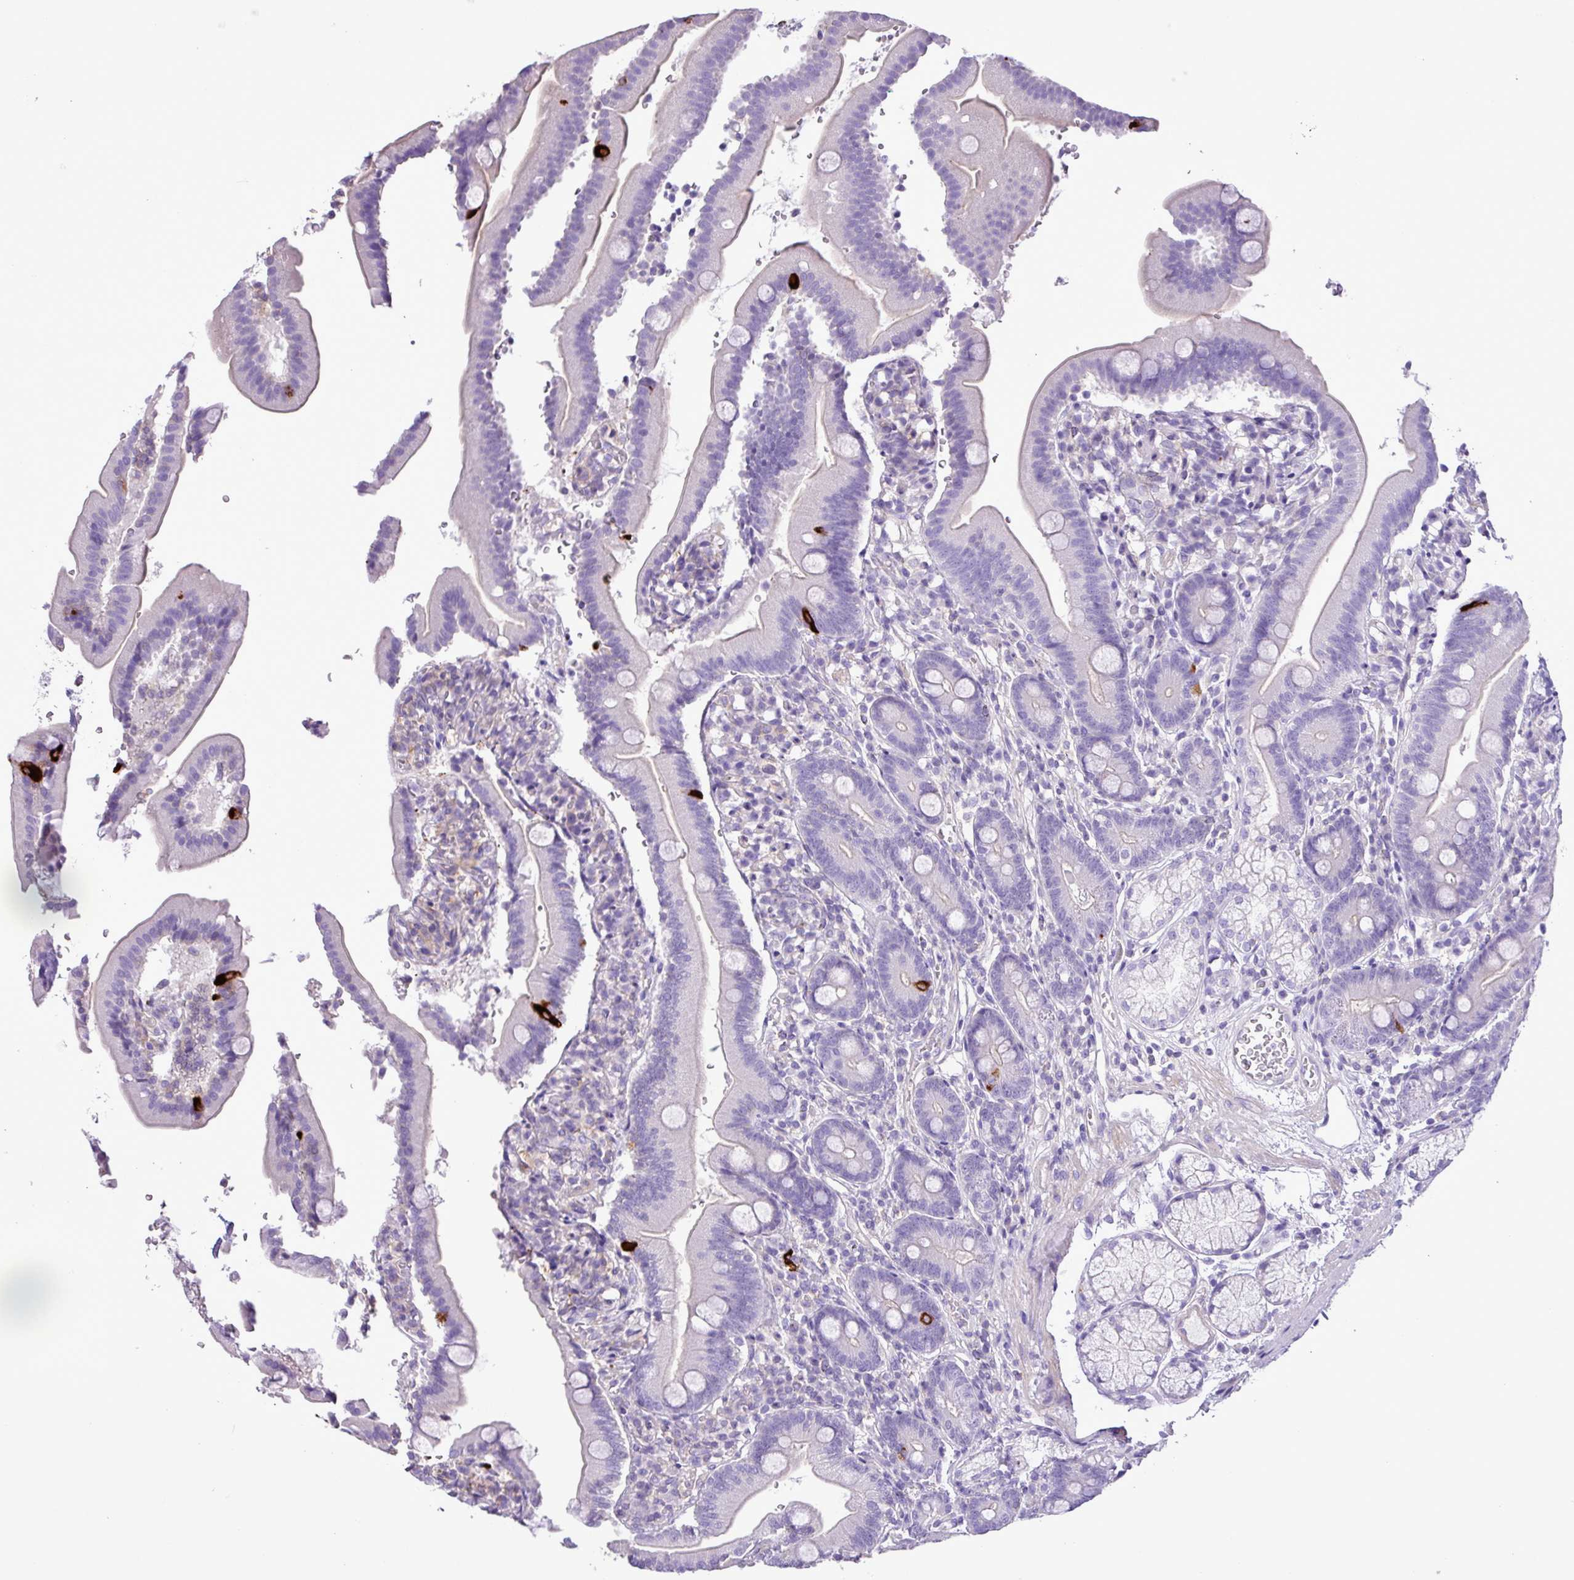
{"staining": {"intensity": "strong", "quantity": "<25%", "location": "cytoplasmic/membranous"}, "tissue": "duodenum", "cell_type": "Glandular cells", "image_type": "normal", "snomed": [{"axis": "morphology", "description": "Normal tissue, NOS"}, {"axis": "topography", "description": "Duodenum"}], "caption": "A micrograph of human duodenum stained for a protein shows strong cytoplasmic/membranous brown staining in glandular cells. (Stains: DAB in brown, nuclei in blue, Microscopy: brightfield microscopy at high magnification).", "gene": "ZNF334", "patient": {"sex": "female", "age": 67}}